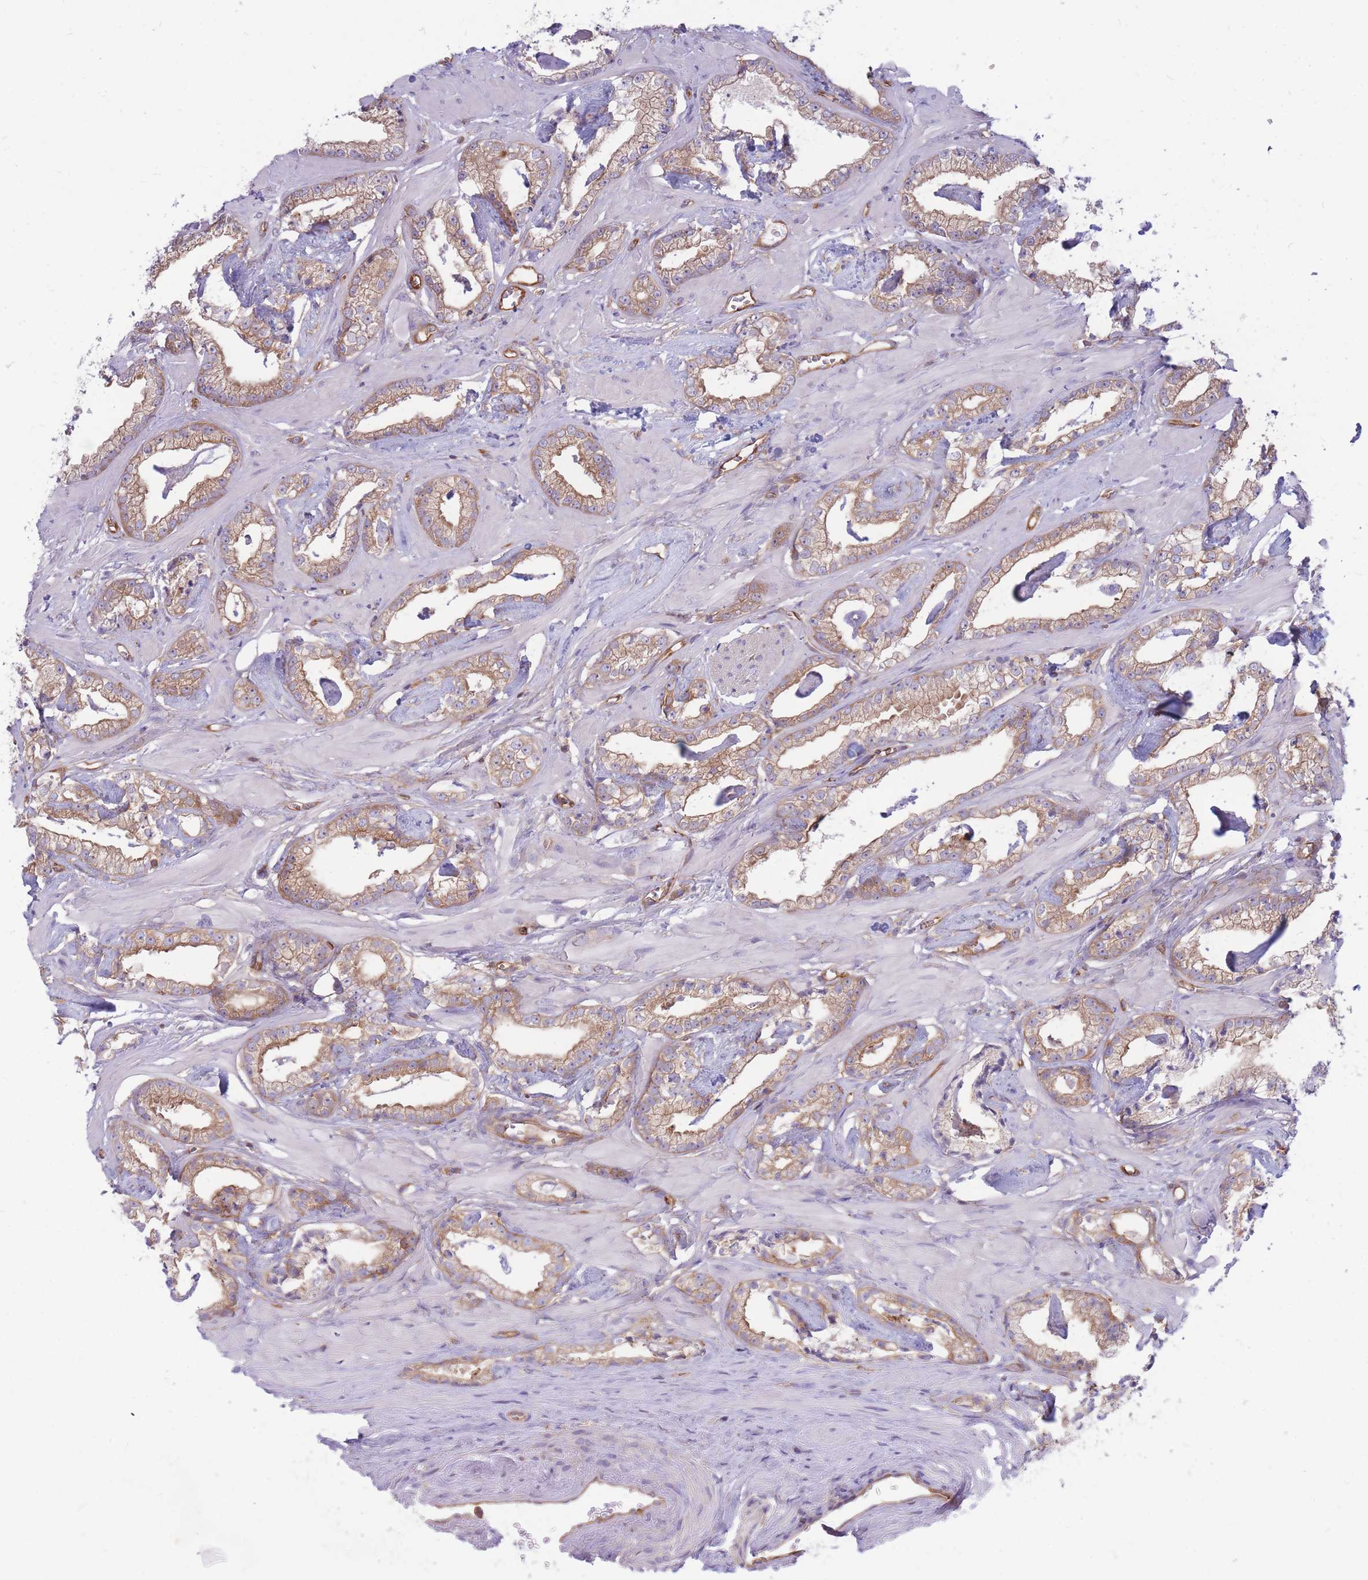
{"staining": {"intensity": "moderate", "quantity": ">75%", "location": "cytoplasmic/membranous"}, "tissue": "prostate cancer", "cell_type": "Tumor cells", "image_type": "cancer", "snomed": [{"axis": "morphology", "description": "Adenocarcinoma, Low grade"}, {"axis": "topography", "description": "Prostate"}], "caption": "Protein positivity by immunohistochemistry displays moderate cytoplasmic/membranous expression in approximately >75% of tumor cells in prostate cancer (adenocarcinoma (low-grade)).", "gene": "GGA1", "patient": {"sex": "male", "age": 60}}